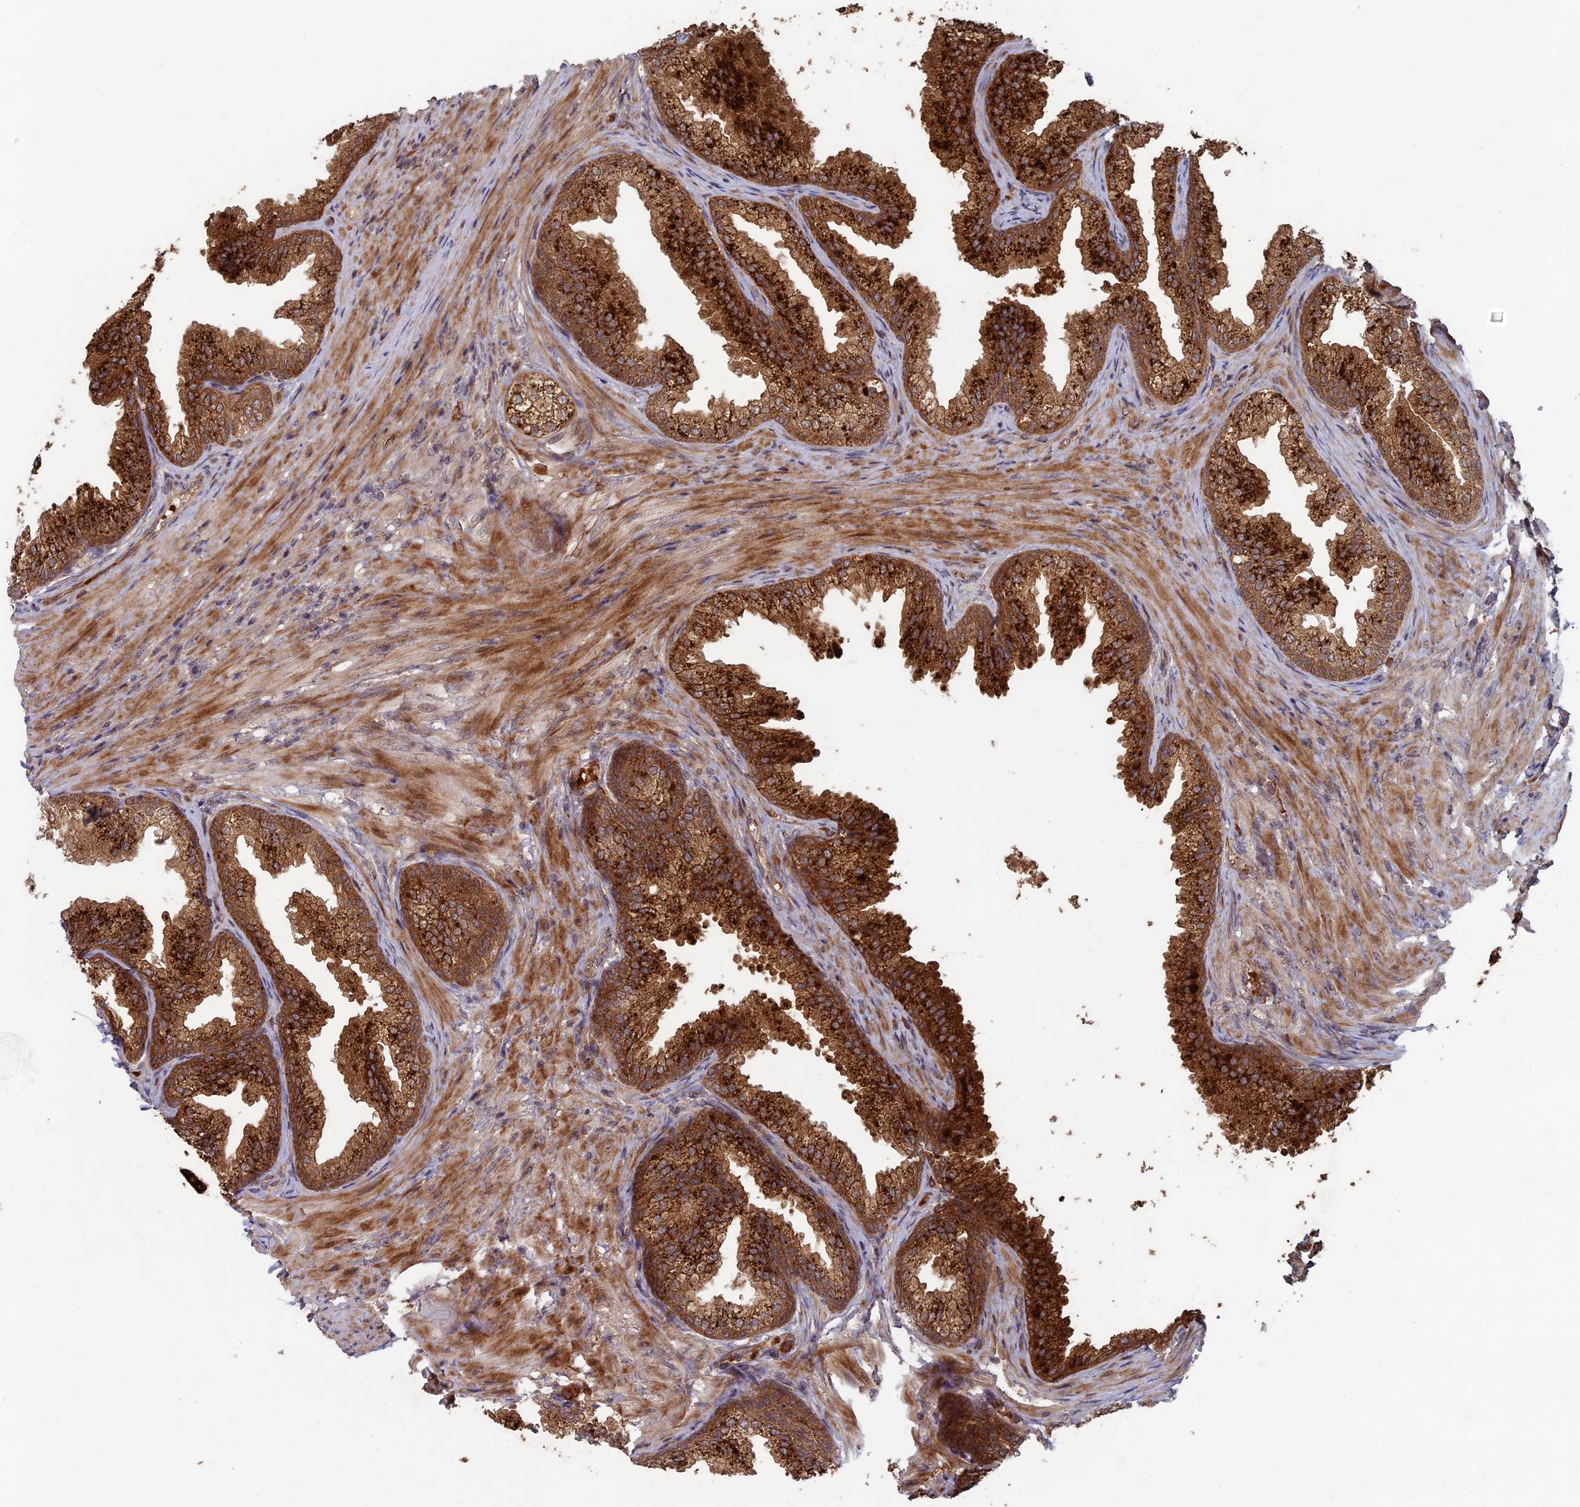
{"staining": {"intensity": "strong", "quantity": ">75%", "location": "cytoplasmic/membranous"}, "tissue": "prostate", "cell_type": "Glandular cells", "image_type": "normal", "snomed": [{"axis": "morphology", "description": "Normal tissue, NOS"}, {"axis": "topography", "description": "Prostate"}], "caption": "DAB immunohistochemical staining of benign human prostate displays strong cytoplasmic/membranous protein positivity in approximately >75% of glandular cells.", "gene": "RCCD1", "patient": {"sex": "male", "age": 76}}